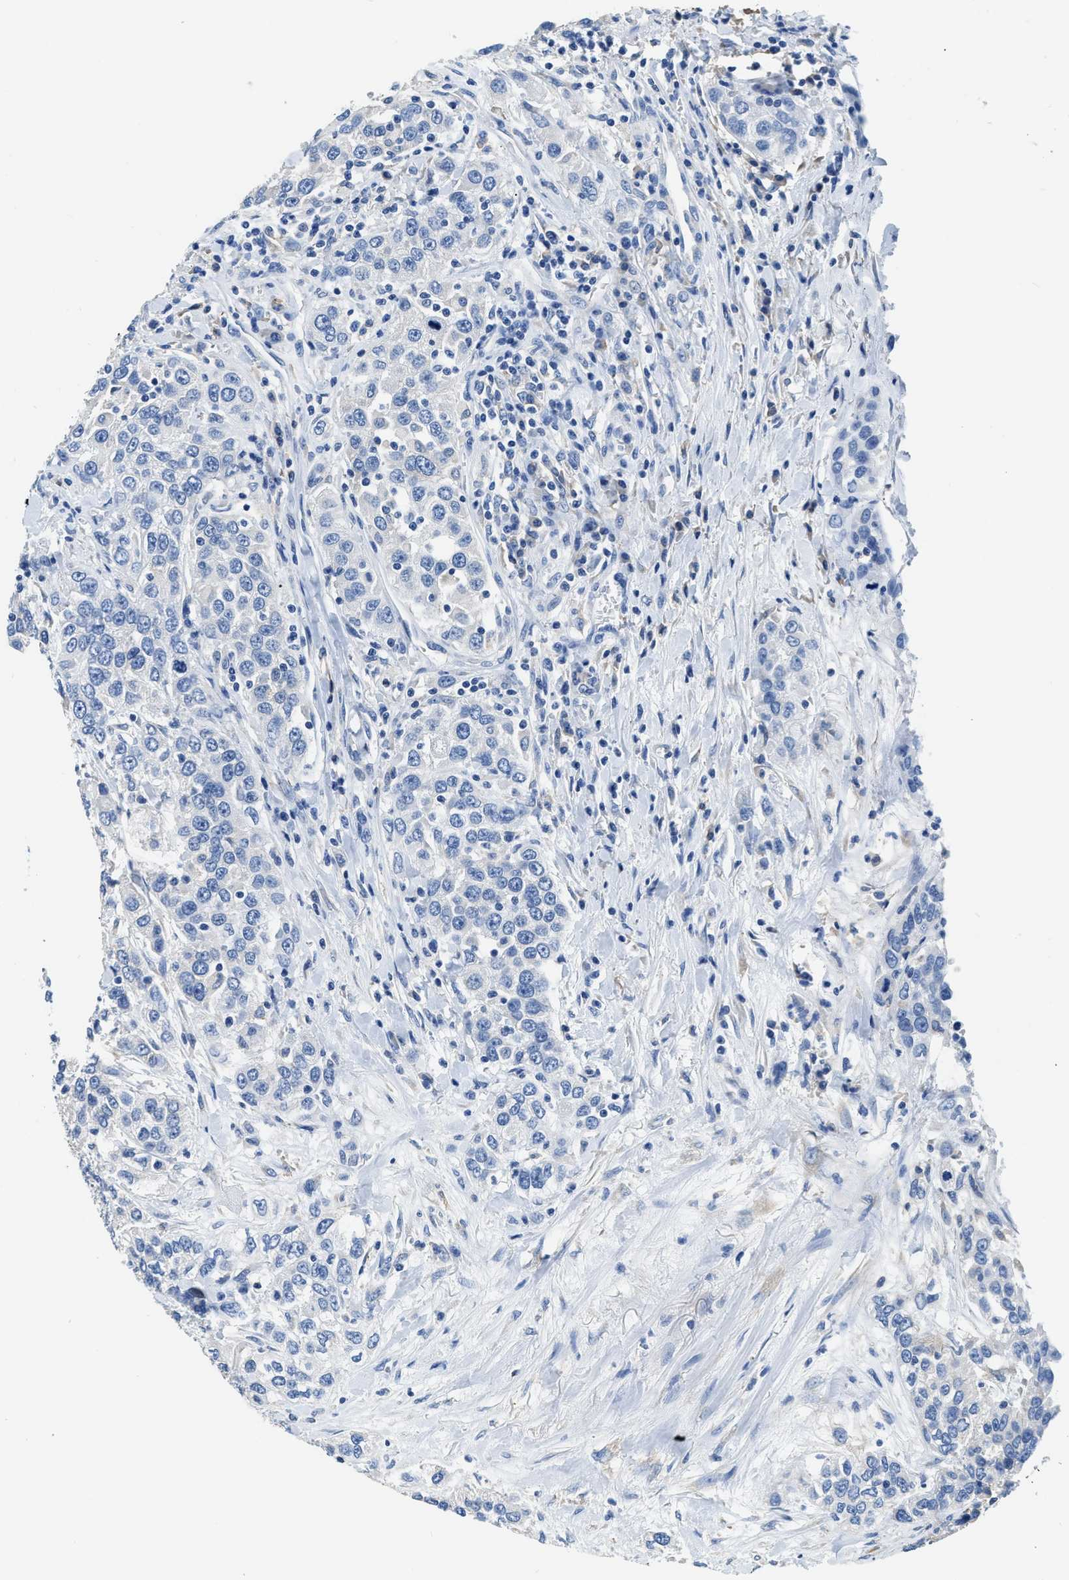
{"staining": {"intensity": "negative", "quantity": "none", "location": "none"}, "tissue": "urothelial cancer", "cell_type": "Tumor cells", "image_type": "cancer", "snomed": [{"axis": "morphology", "description": "Urothelial carcinoma, High grade"}, {"axis": "topography", "description": "Urinary bladder"}], "caption": "High power microscopy image of an immunohistochemistry micrograph of urothelial carcinoma (high-grade), revealing no significant staining in tumor cells.", "gene": "ZDHHC13", "patient": {"sex": "female", "age": 80}}